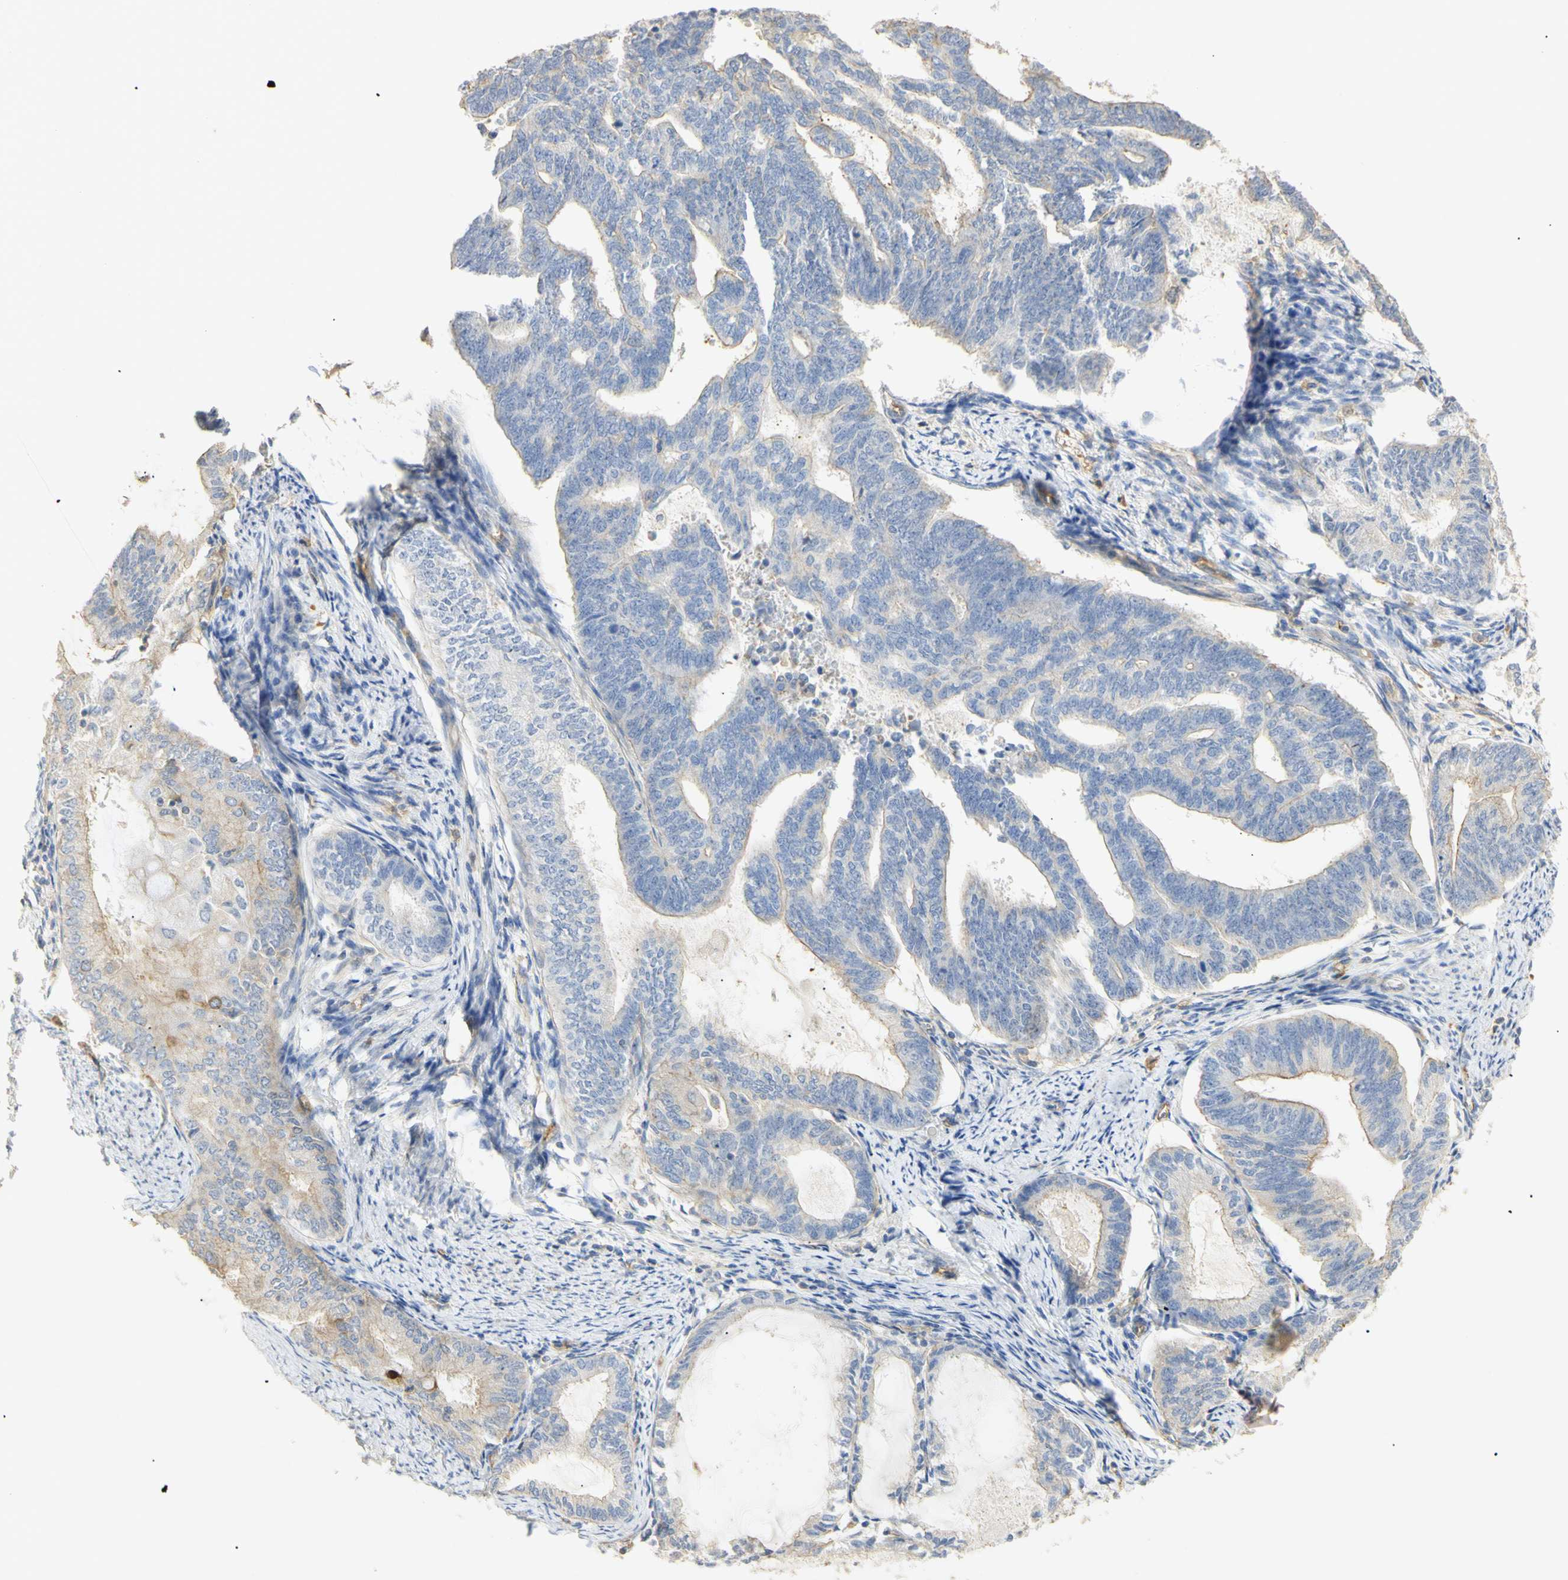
{"staining": {"intensity": "moderate", "quantity": "<25%", "location": "cytoplasmic/membranous"}, "tissue": "endometrial cancer", "cell_type": "Tumor cells", "image_type": "cancer", "snomed": [{"axis": "morphology", "description": "Adenocarcinoma, NOS"}, {"axis": "topography", "description": "Endometrium"}], "caption": "About <25% of tumor cells in endometrial adenocarcinoma reveal moderate cytoplasmic/membranous protein expression as visualized by brown immunohistochemical staining.", "gene": "KCNE4", "patient": {"sex": "female", "age": 86}}